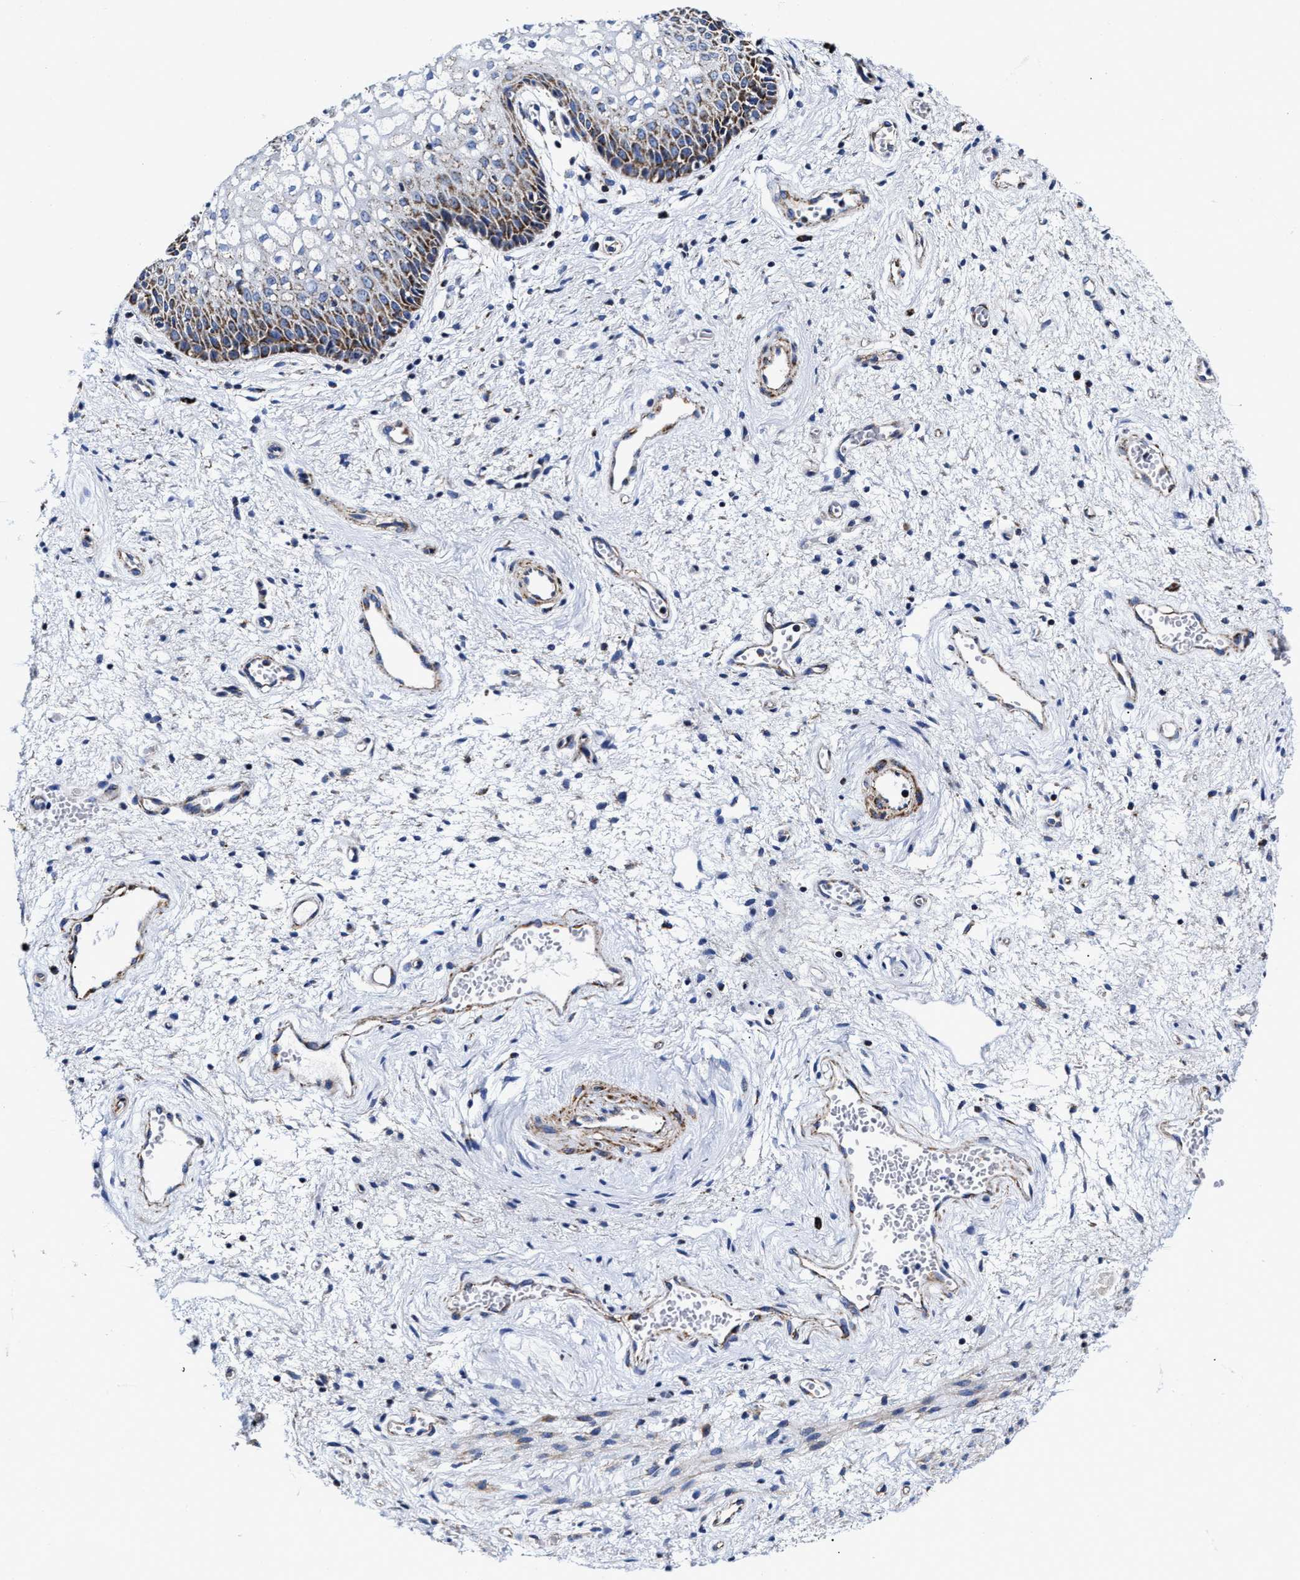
{"staining": {"intensity": "strong", "quantity": "25%-75%", "location": "cytoplasmic/membranous"}, "tissue": "vagina", "cell_type": "Squamous epithelial cells", "image_type": "normal", "snomed": [{"axis": "morphology", "description": "Normal tissue, NOS"}, {"axis": "topography", "description": "Vagina"}], "caption": "Immunohistochemistry of benign human vagina displays high levels of strong cytoplasmic/membranous expression in about 25%-75% of squamous epithelial cells. The staining was performed using DAB (3,3'-diaminobenzidine), with brown indicating positive protein expression. Nuclei are stained blue with hematoxylin.", "gene": "HINT2", "patient": {"sex": "female", "age": 34}}